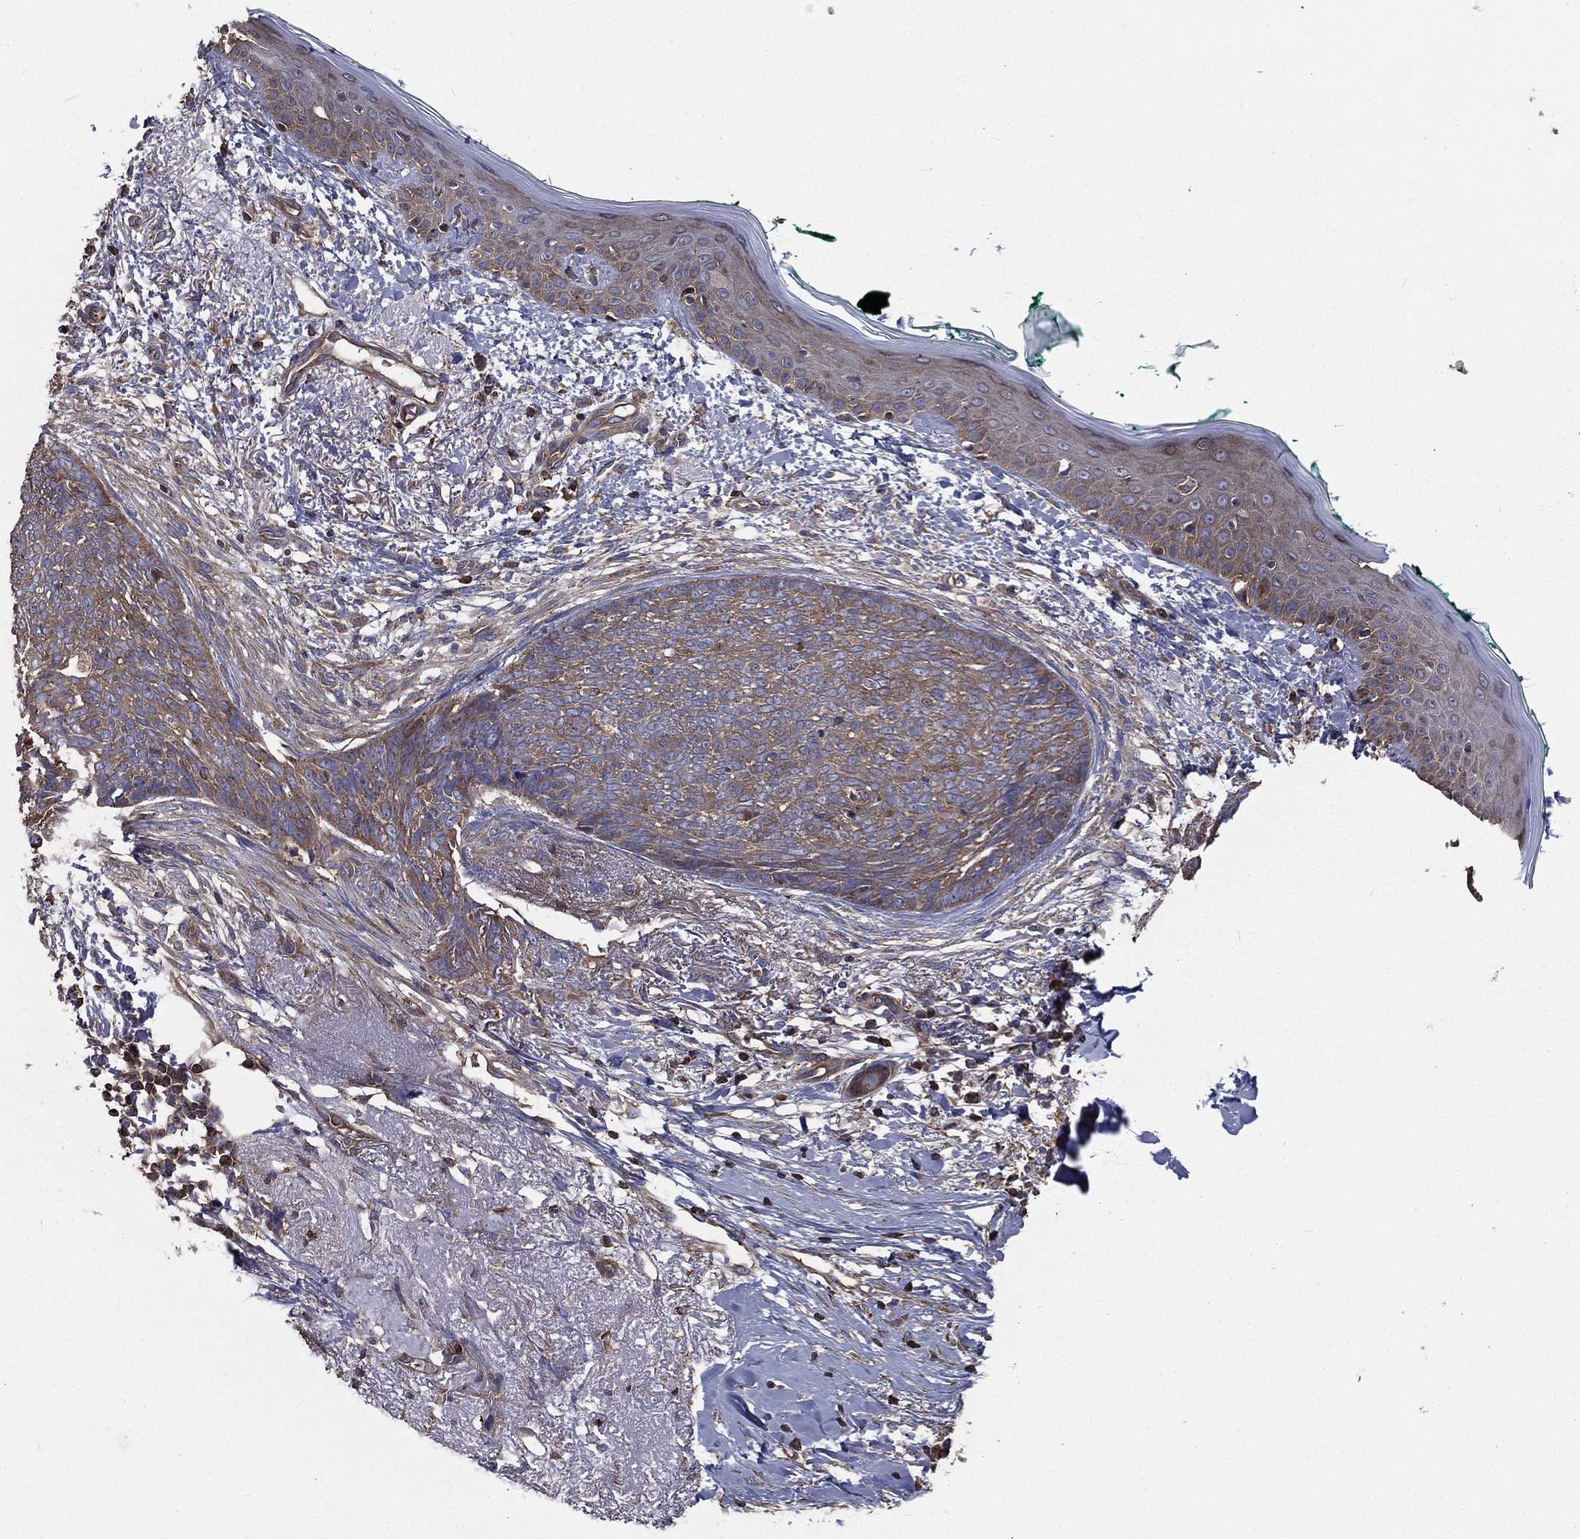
{"staining": {"intensity": "weak", "quantity": ">75%", "location": "cytoplasmic/membranous"}, "tissue": "skin cancer", "cell_type": "Tumor cells", "image_type": "cancer", "snomed": [{"axis": "morphology", "description": "Normal tissue, NOS"}, {"axis": "morphology", "description": "Basal cell carcinoma"}, {"axis": "topography", "description": "Skin"}], "caption": "A low amount of weak cytoplasmic/membranous expression is appreciated in about >75% of tumor cells in skin cancer tissue.", "gene": "SARS1", "patient": {"sex": "male", "age": 84}}